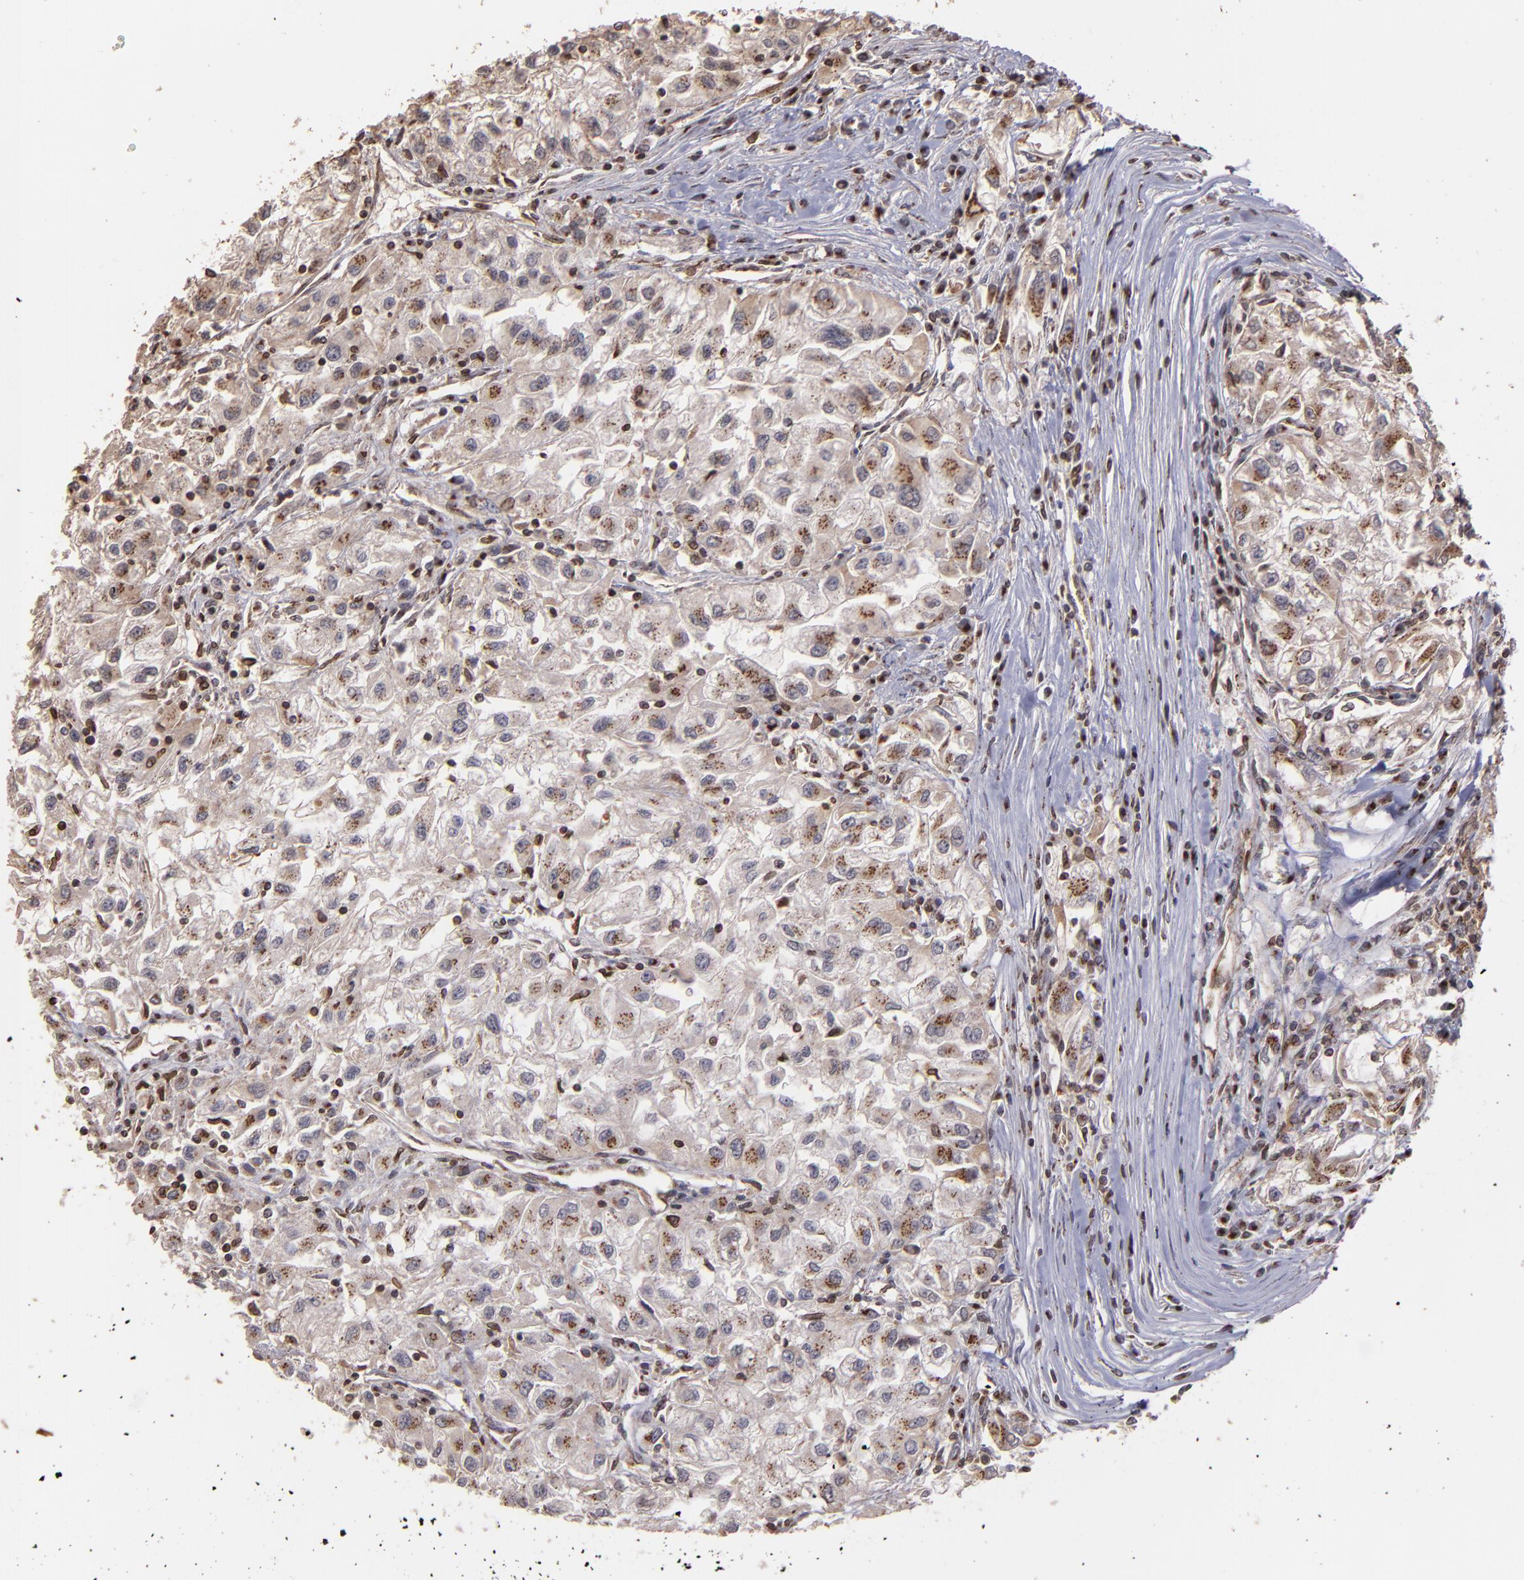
{"staining": {"intensity": "weak", "quantity": "<25%", "location": "cytoplasmic/membranous"}, "tissue": "renal cancer", "cell_type": "Tumor cells", "image_type": "cancer", "snomed": [{"axis": "morphology", "description": "Adenocarcinoma, NOS"}, {"axis": "topography", "description": "Kidney"}], "caption": "DAB (3,3'-diaminobenzidine) immunohistochemical staining of adenocarcinoma (renal) shows no significant staining in tumor cells.", "gene": "TRIP11", "patient": {"sex": "male", "age": 59}}